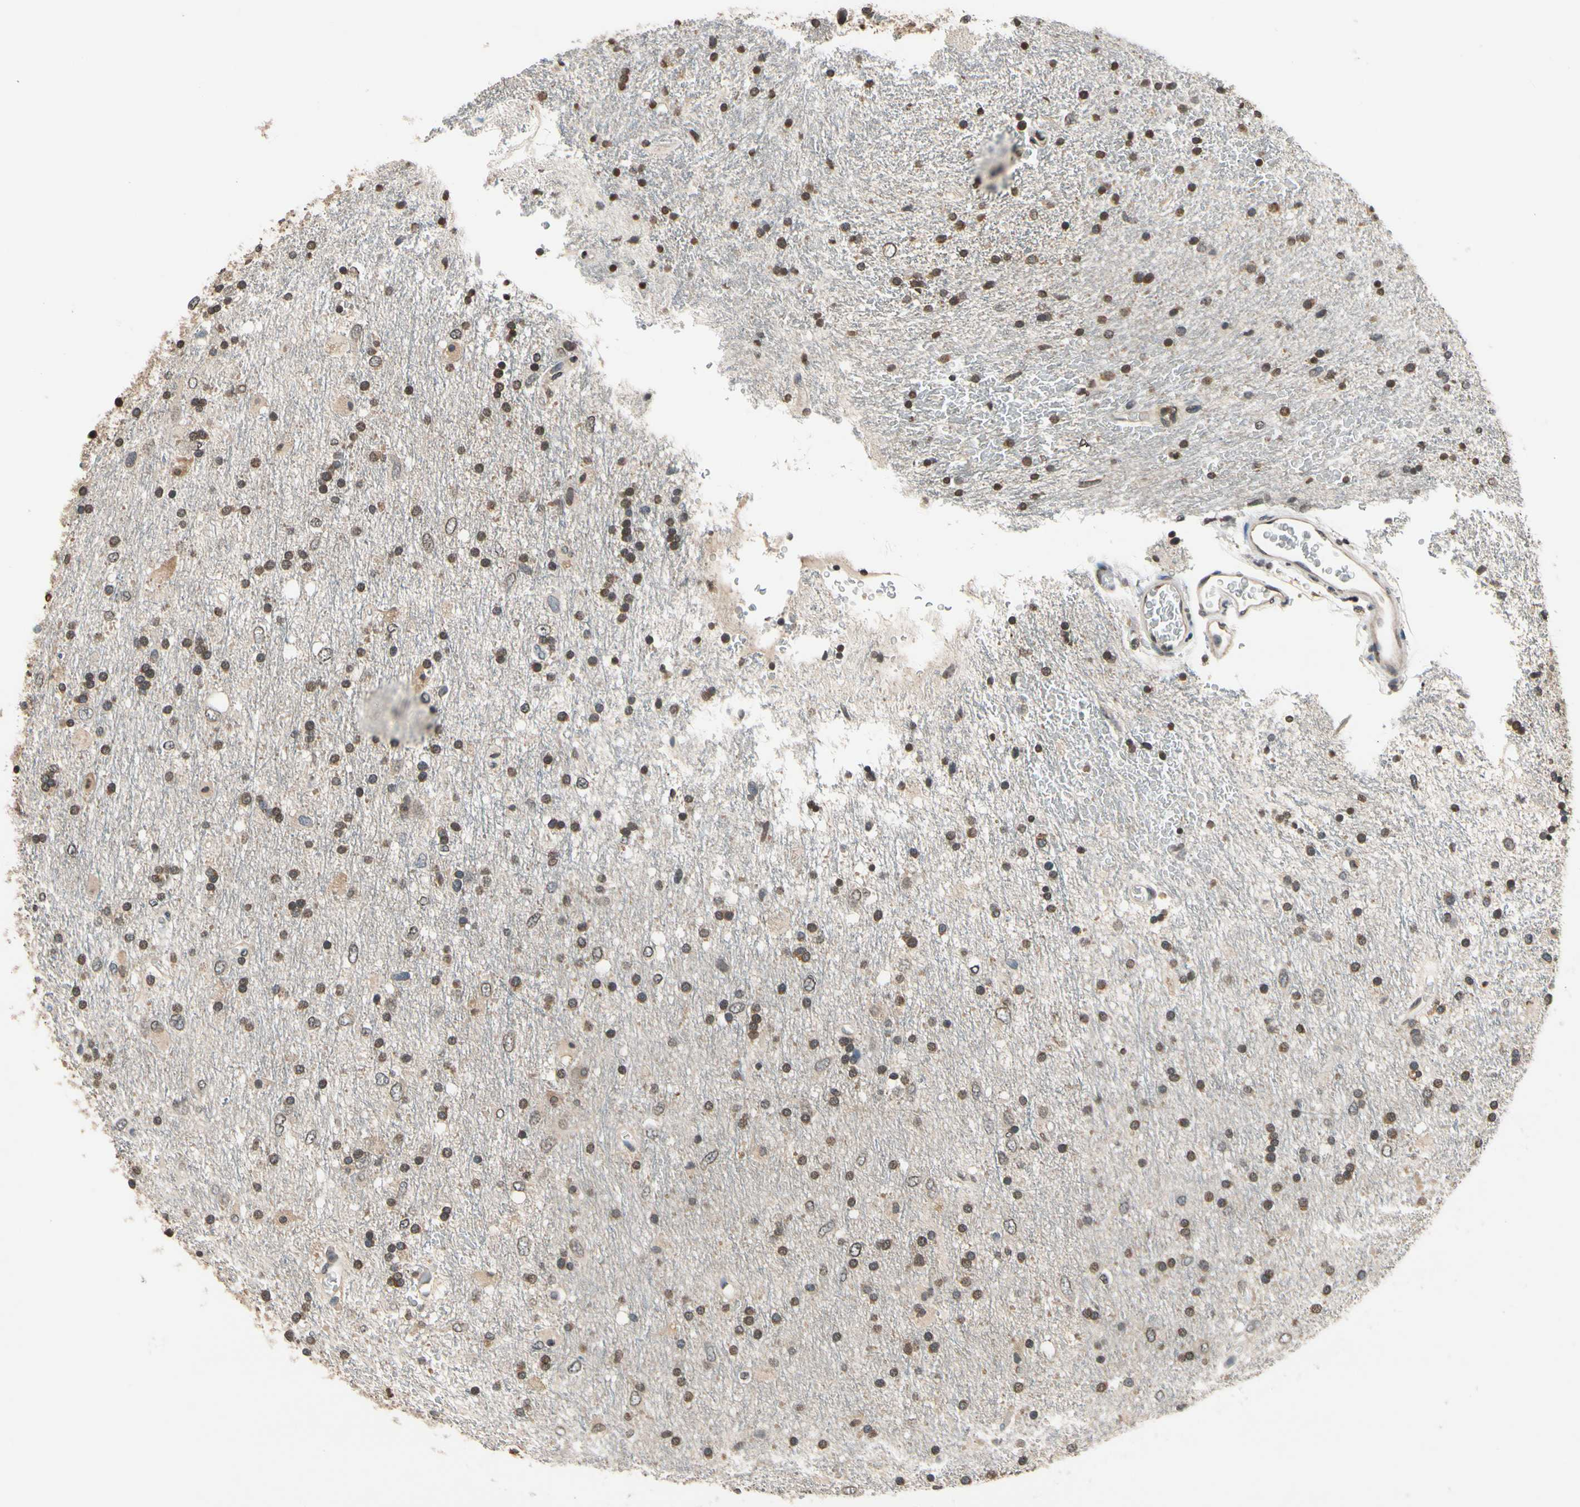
{"staining": {"intensity": "moderate", "quantity": "25%-75%", "location": "cytoplasmic/membranous,nuclear"}, "tissue": "glioma", "cell_type": "Tumor cells", "image_type": "cancer", "snomed": [{"axis": "morphology", "description": "Glioma, malignant, Low grade"}, {"axis": "topography", "description": "Brain"}], "caption": "Immunohistochemical staining of glioma reveals moderate cytoplasmic/membranous and nuclear protein positivity in about 25%-75% of tumor cells.", "gene": "GCLC", "patient": {"sex": "male", "age": 77}}